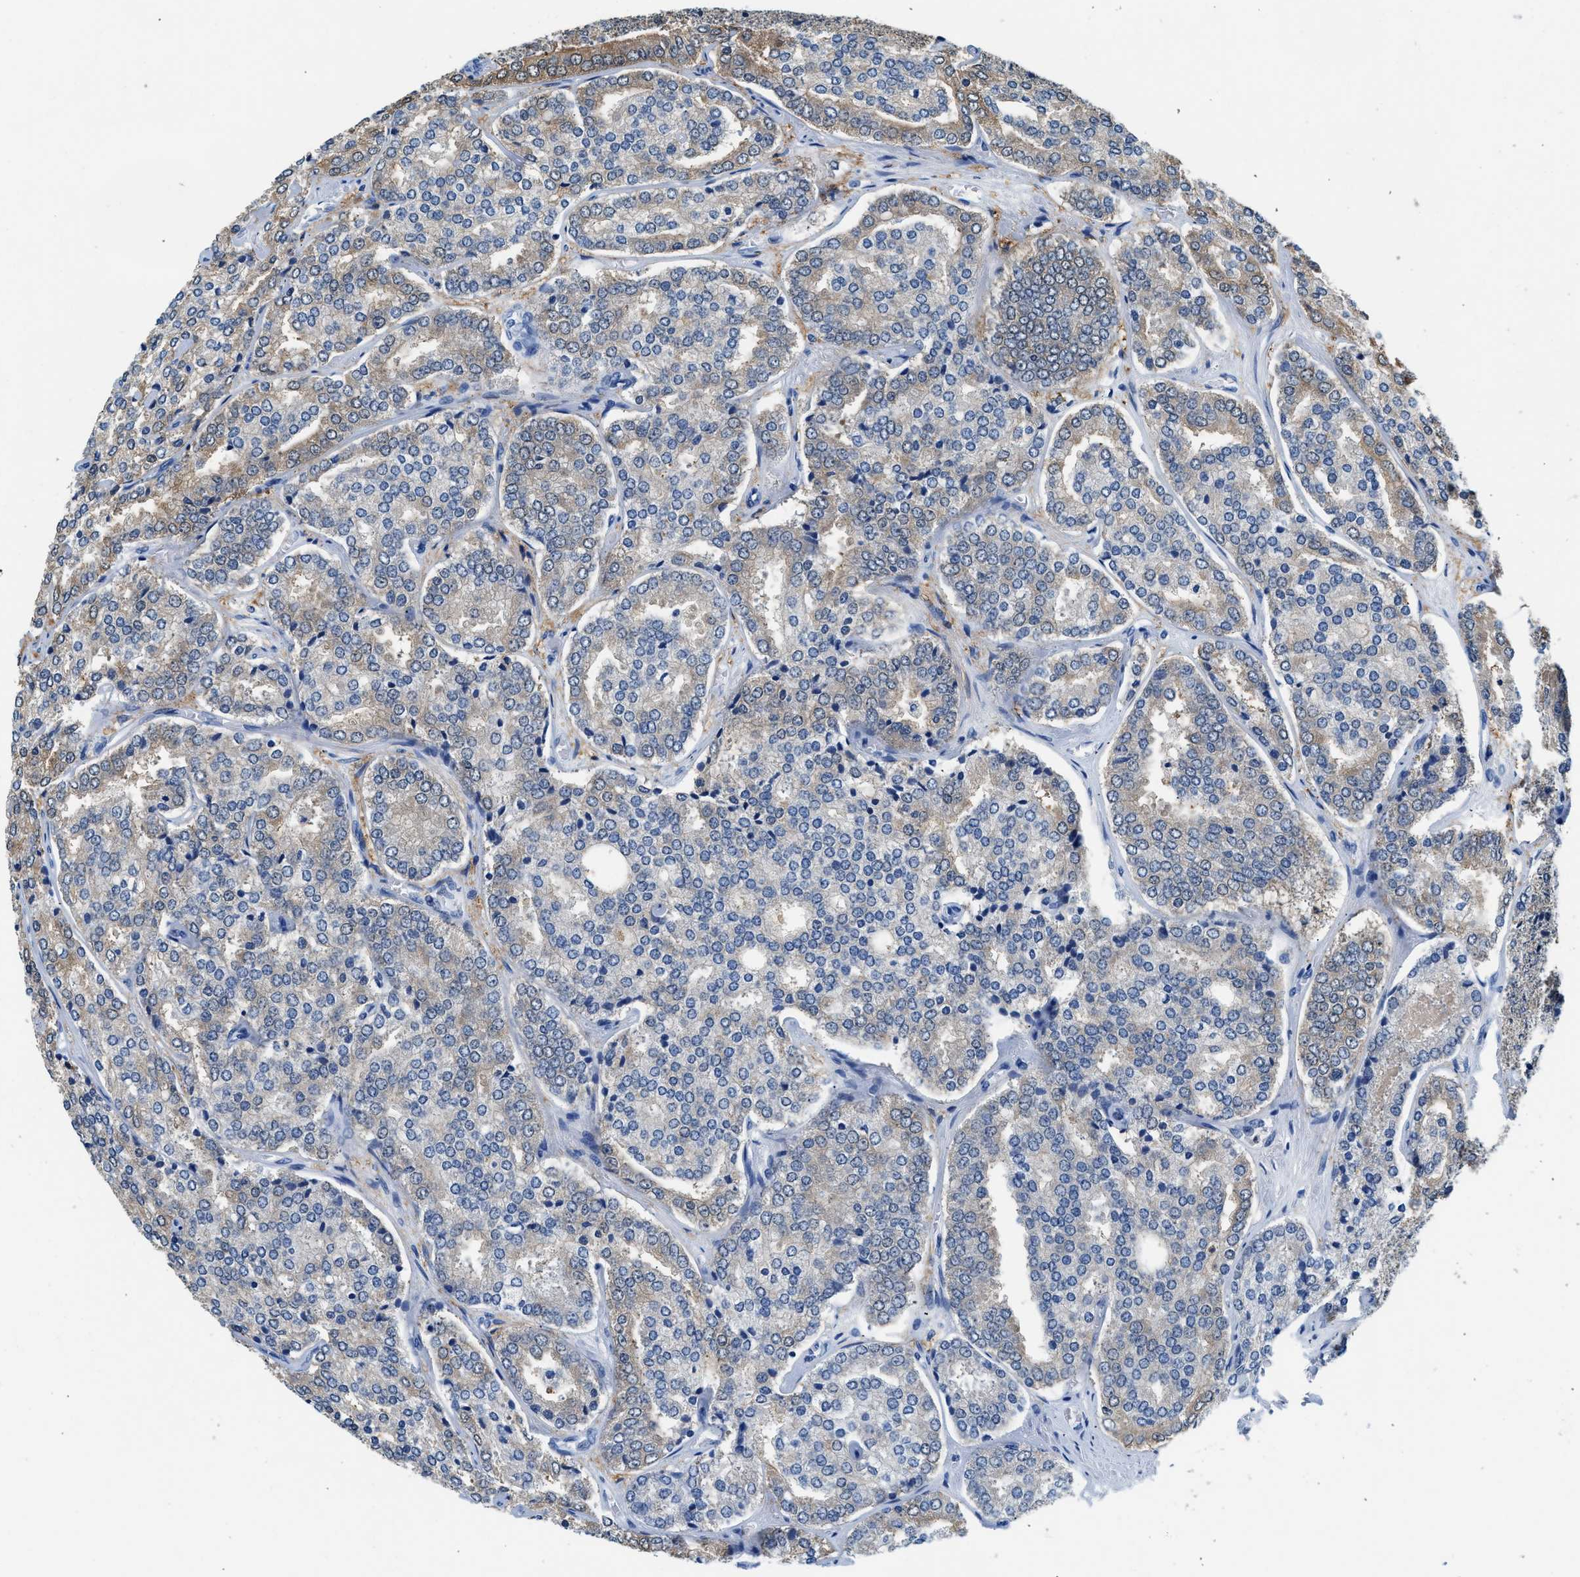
{"staining": {"intensity": "weak", "quantity": "25%-75%", "location": "cytoplasmic/membranous"}, "tissue": "prostate cancer", "cell_type": "Tumor cells", "image_type": "cancer", "snomed": [{"axis": "morphology", "description": "Adenocarcinoma, High grade"}, {"axis": "topography", "description": "Prostate"}], "caption": "Protein staining of prostate high-grade adenocarcinoma tissue reveals weak cytoplasmic/membranous staining in about 25%-75% of tumor cells.", "gene": "FADS6", "patient": {"sex": "male", "age": 65}}